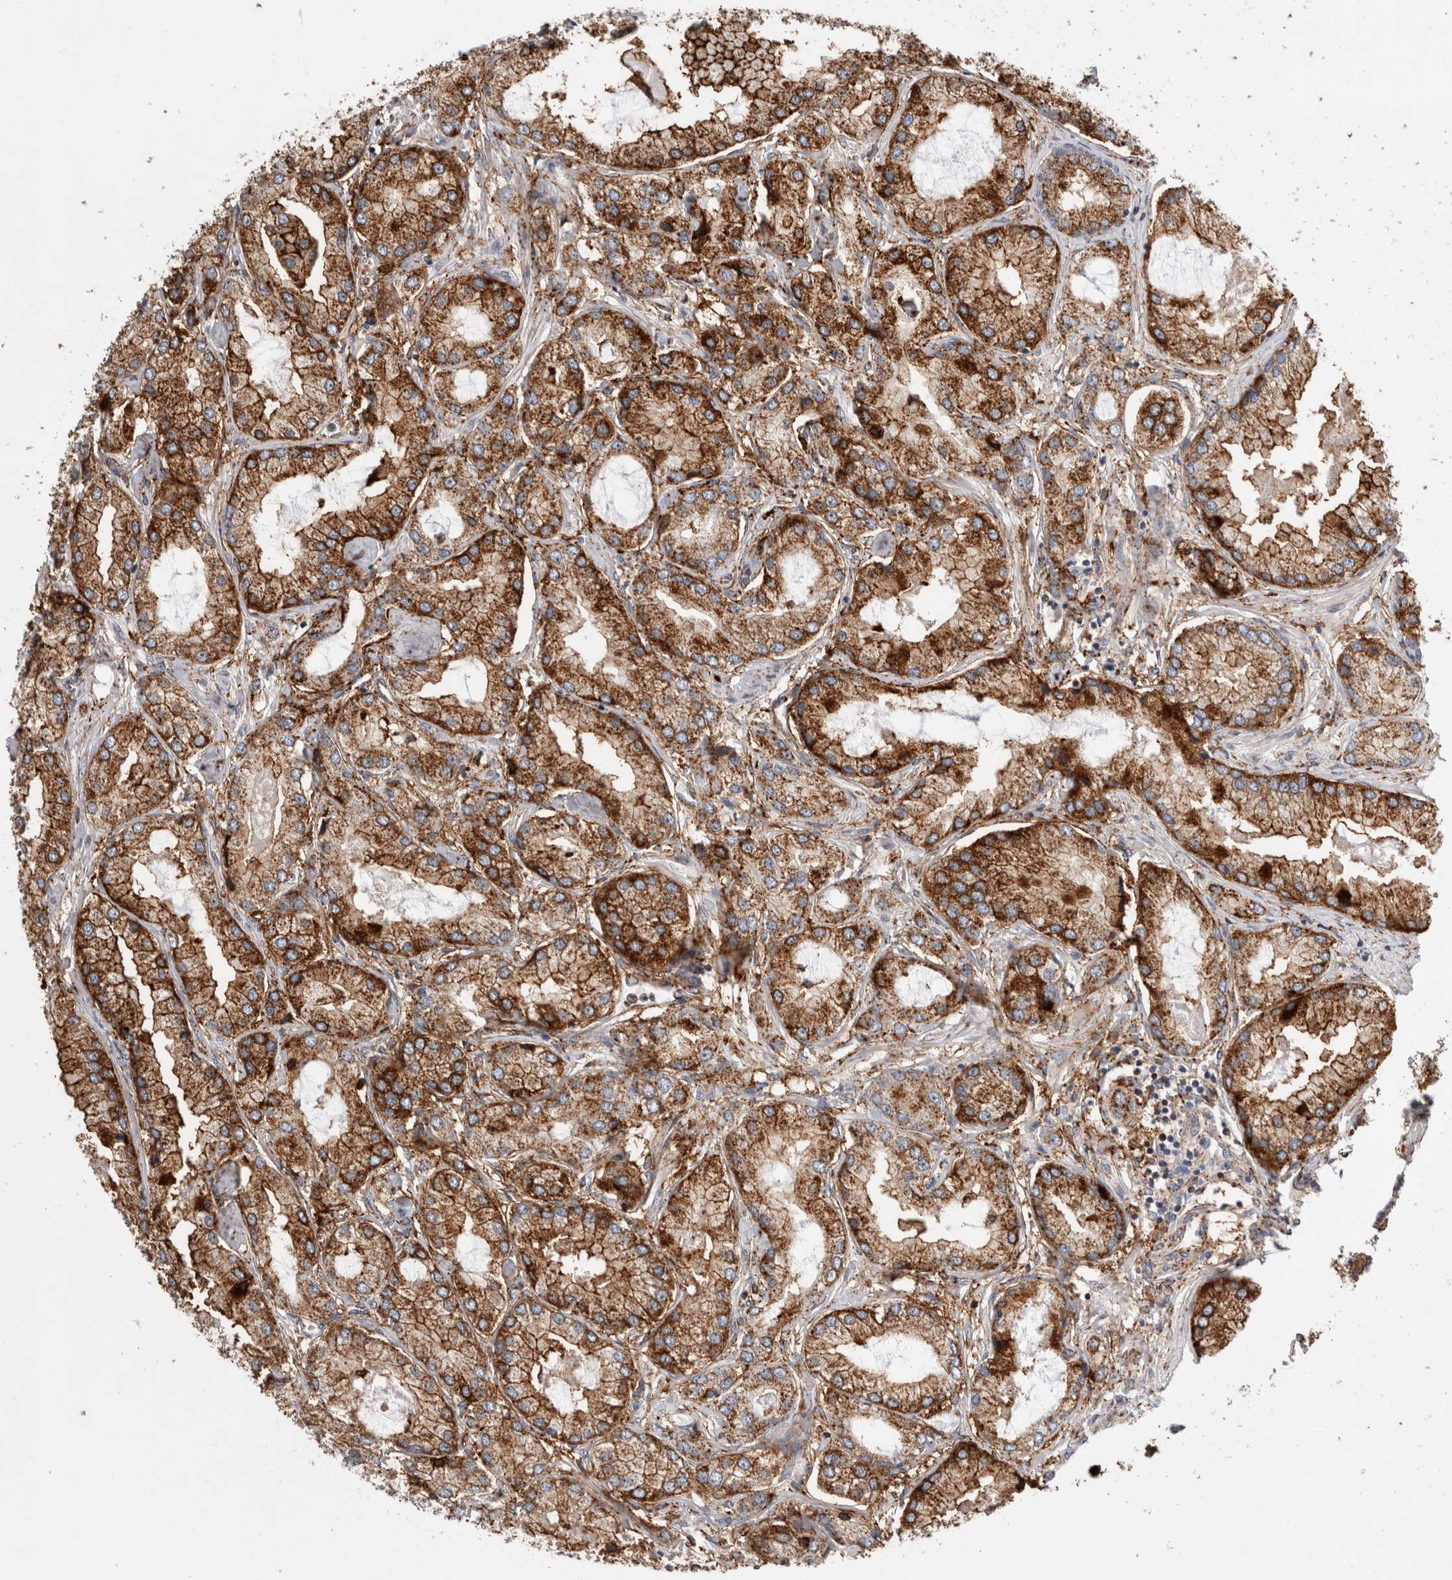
{"staining": {"intensity": "strong", "quantity": ">75%", "location": "cytoplasmic/membranous"}, "tissue": "prostate cancer", "cell_type": "Tumor cells", "image_type": "cancer", "snomed": [{"axis": "morphology", "description": "Adenocarcinoma, Low grade"}, {"axis": "topography", "description": "Prostate"}], "caption": "Protein expression analysis of human prostate cancer reveals strong cytoplasmic/membranous staining in about >75% of tumor cells. (DAB IHC, brown staining for protein, blue staining for nuclei).", "gene": "CCDC88B", "patient": {"sex": "male", "age": 62}}